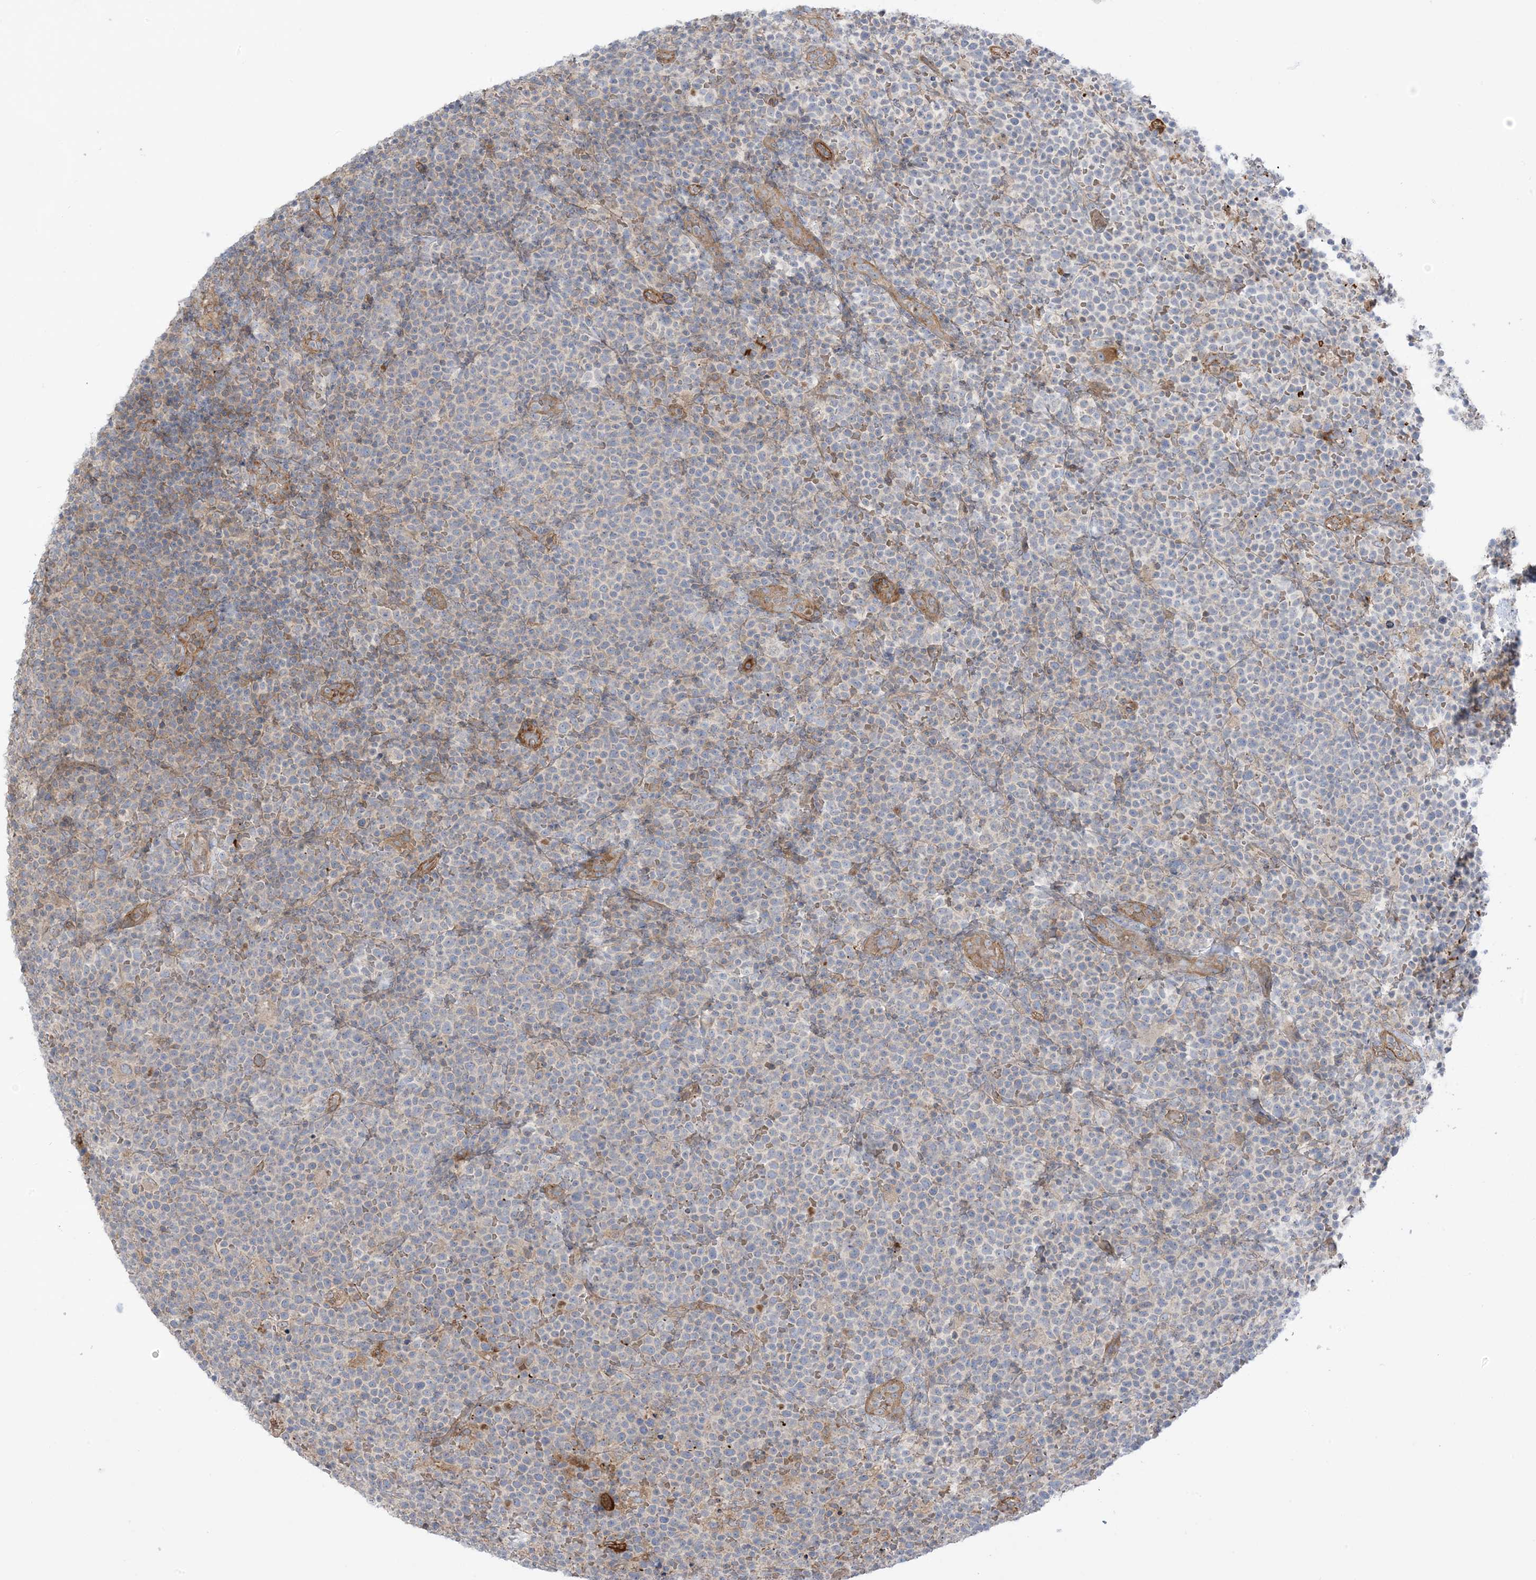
{"staining": {"intensity": "weak", "quantity": "<25%", "location": "cytoplasmic/membranous"}, "tissue": "lymphoma", "cell_type": "Tumor cells", "image_type": "cancer", "snomed": [{"axis": "morphology", "description": "Malignant lymphoma, non-Hodgkin's type, High grade"}, {"axis": "topography", "description": "Lymph node"}], "caption": "An IHC photomicrograph of malignant lymphoma, non-Hodgkin's type (high-grade) is shown. There is no staining in tumor cells of malignant lymphoma, non-Hodgkin's type (high-grade). (Brightfield microscopy of DAB (3,3'-diaminobenzidine) immunohistochemistry (IHC) at high magnification).", "gene": "ICMT", "patient": {"sex": "male", "age": 61}}